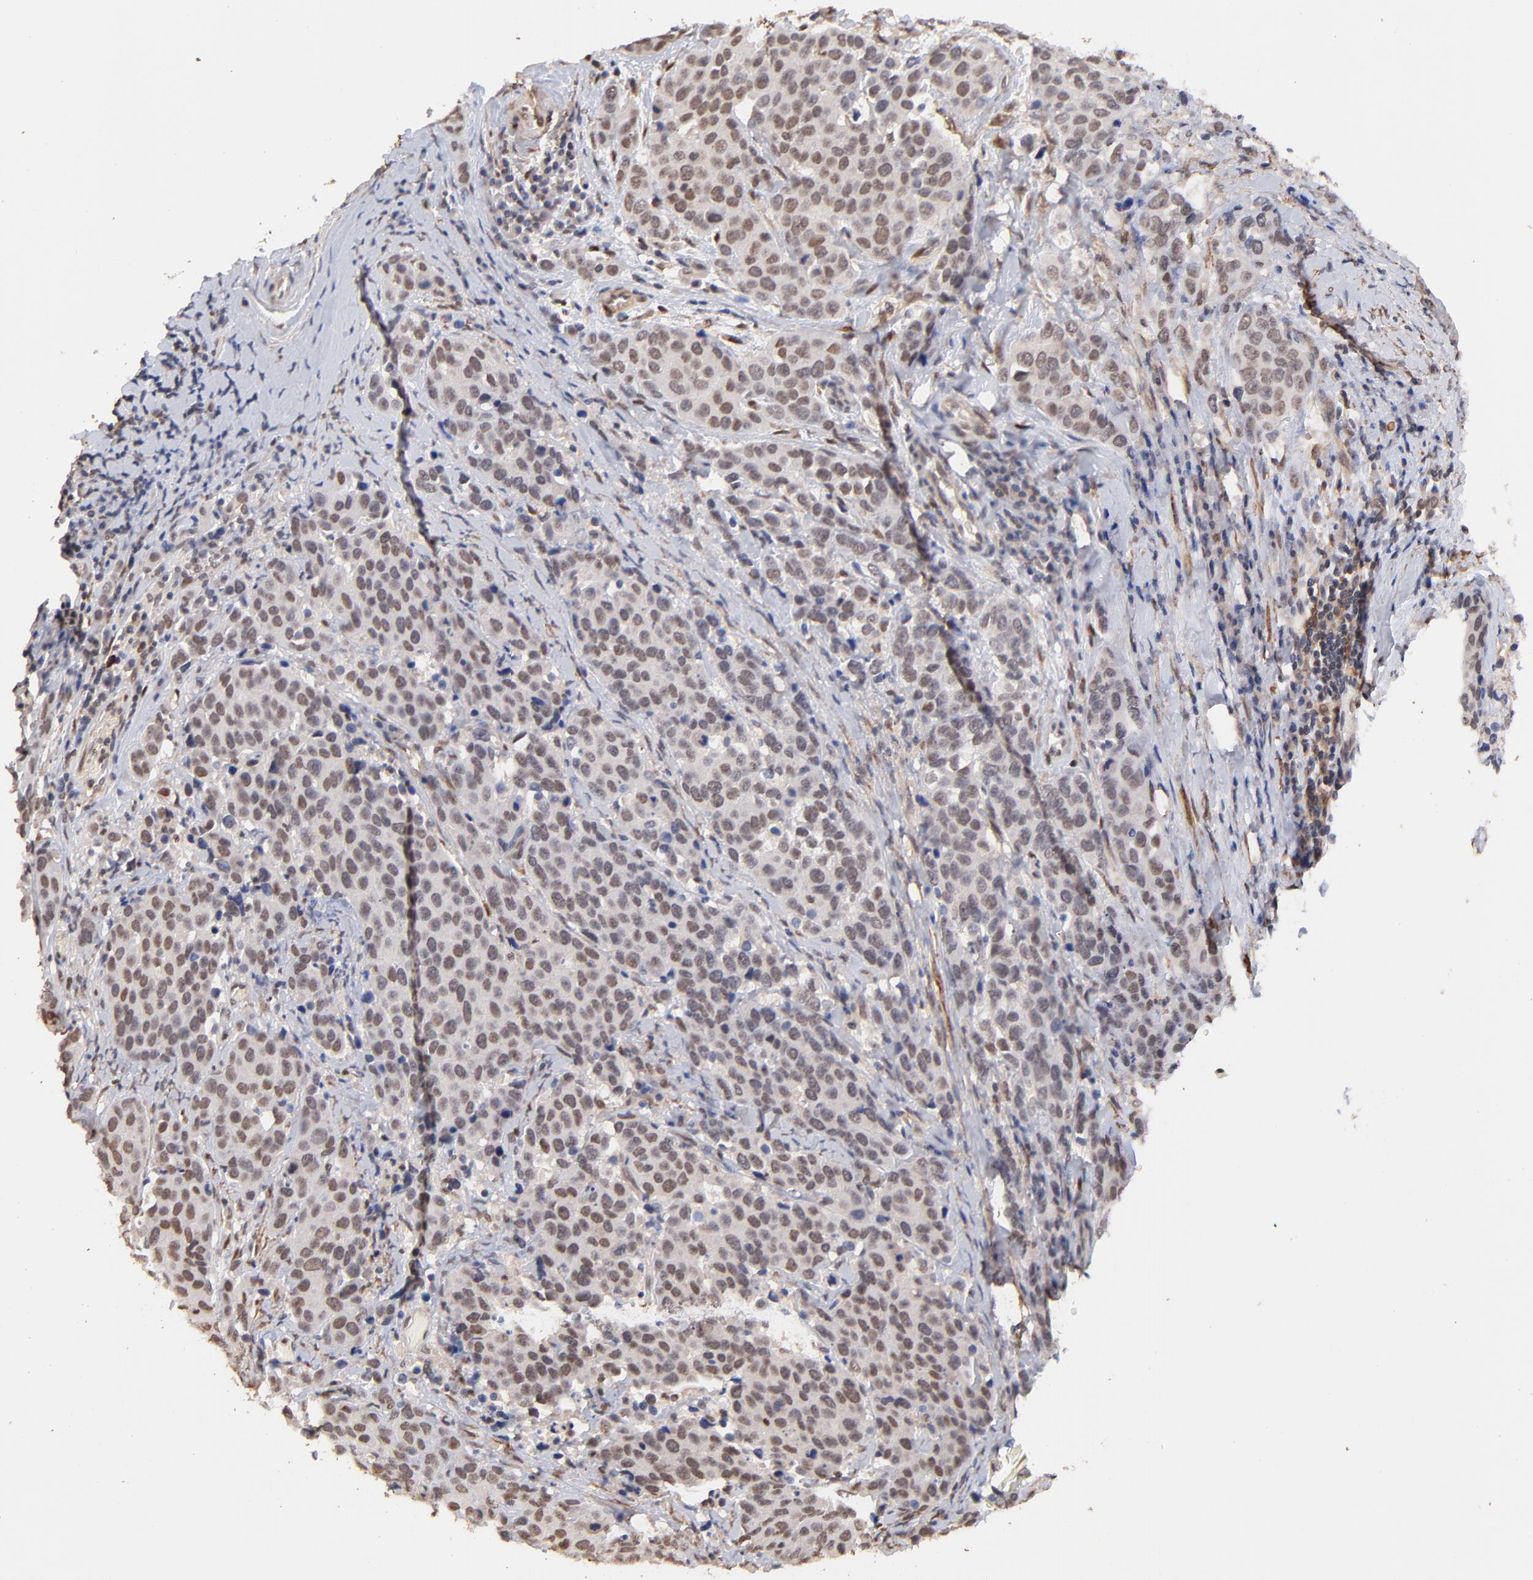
{"staining": {"intensity": "weak", "quantity": "25%-75%", "location": "nuclear"}, "tissue": "cervical cancer", "cell_type": "Tumor cells", "image_type": "cancer", "snomed": [{"axis": "morphology", "description": "Squamous cell carcinoma, NOS"}, {"axis": "topography", "description": "Cervix"}], "caption": "IHC image of neoplastic tissue: cervical cancer (squamous cell carcinoma) stained using immunohistochemistry (IHC) demonstrates low levels of weak protein expression localized specifically in the nuclear of tumor cells, appearing as a nuclear brown color.", "gene": "ZFP92", "patient": {"sex": "female", "age": 54}}